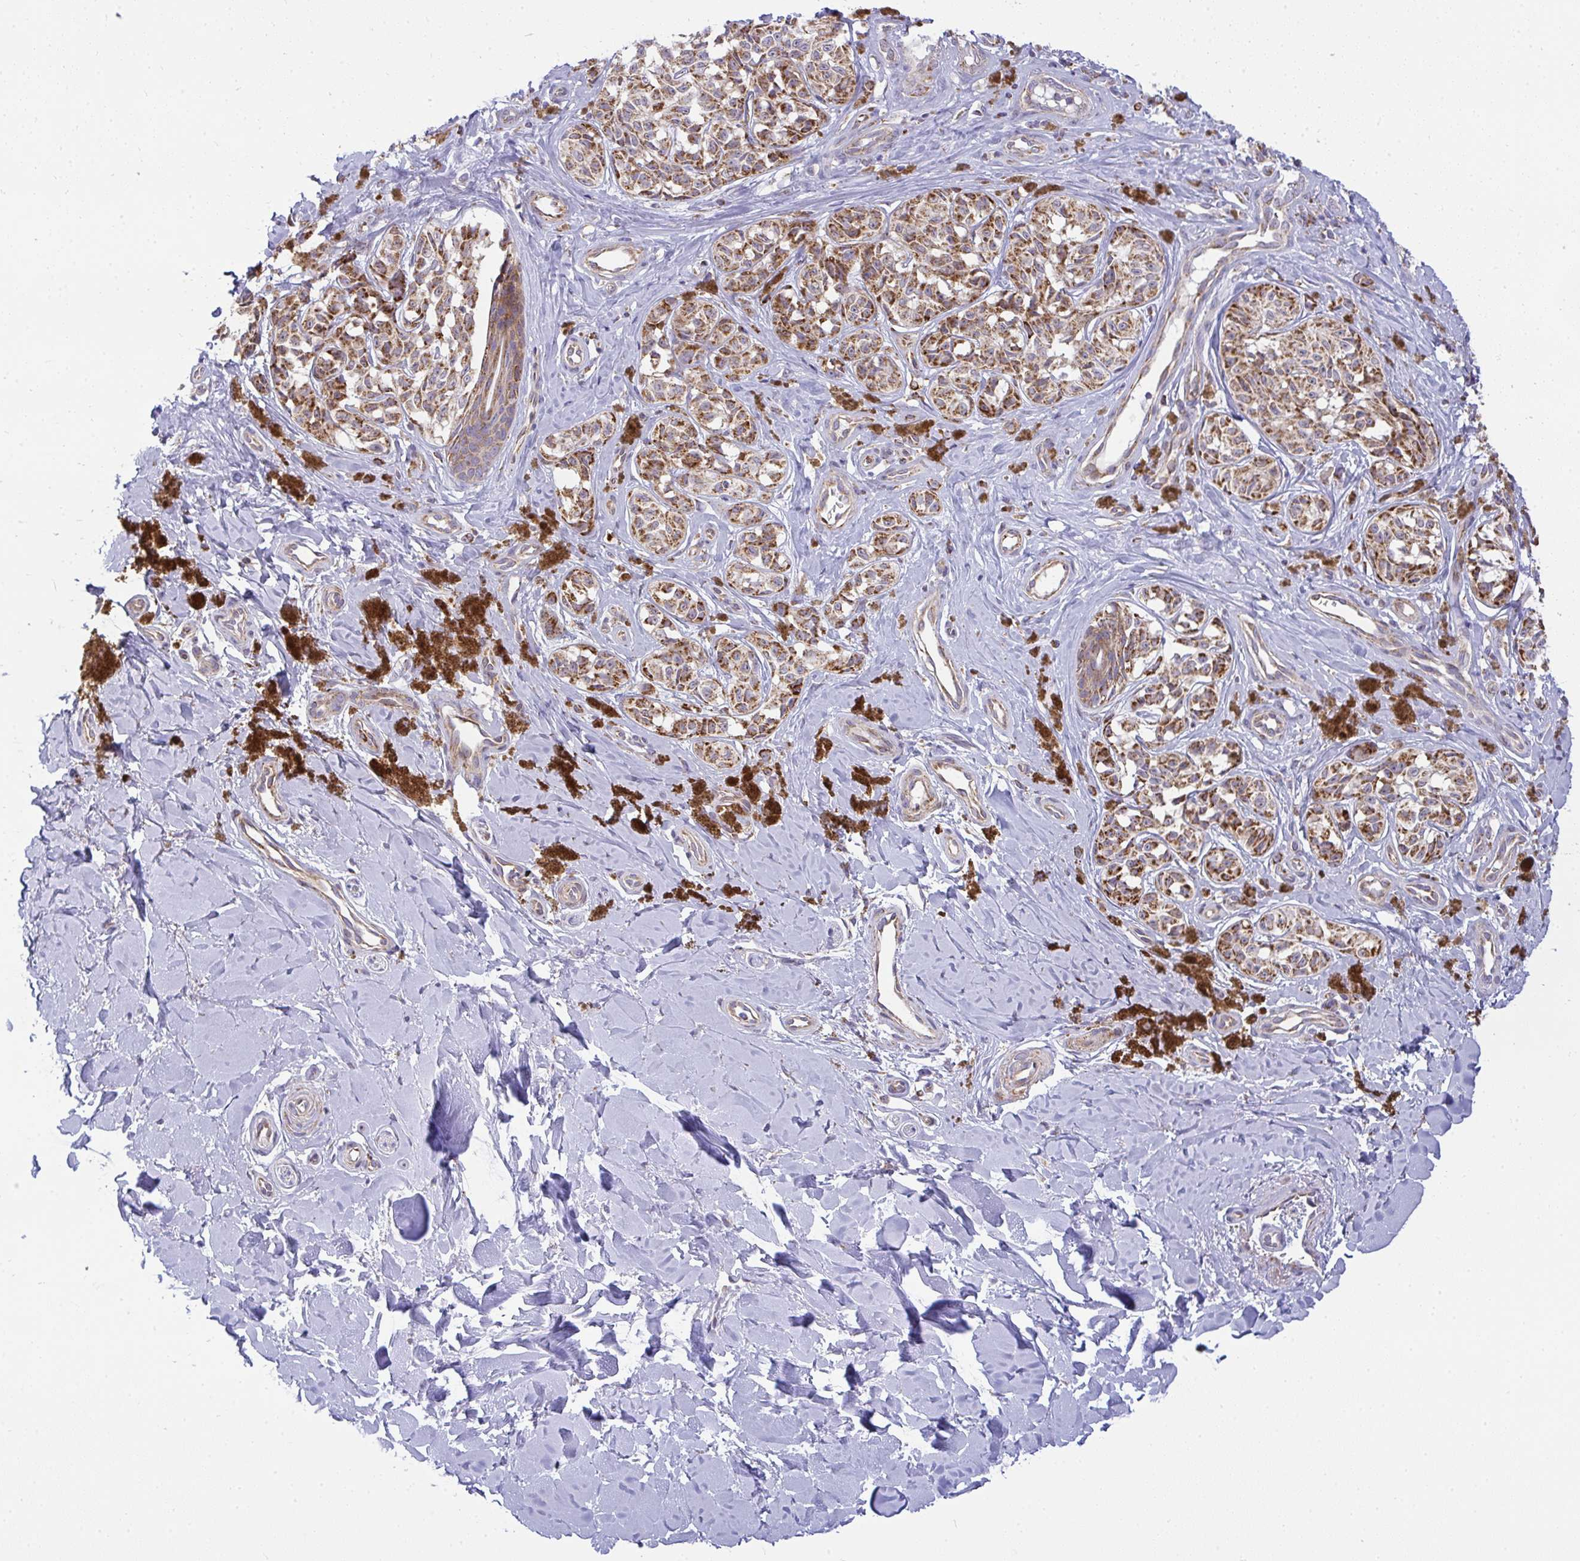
{"staining": {"intensity": "strong", "quantity": ">75%", "location": "cytoplasmic/membranous"}, "tissue": "melanoma", "cell_type": "Tumor cells", "image_type": "cancer", "snomed": [{"axis": "morphology", "description": "Malignant melanoma, NOS"}, {"axis": "topography", "description": "Skin"}], "caption": "IHC of human melanoma shows high levels of strong cytoplasmic/membranous expression in about >75% of tumor cells.", "gene": "SRRM4", "patient": {"sex": "female", "age": 65}}